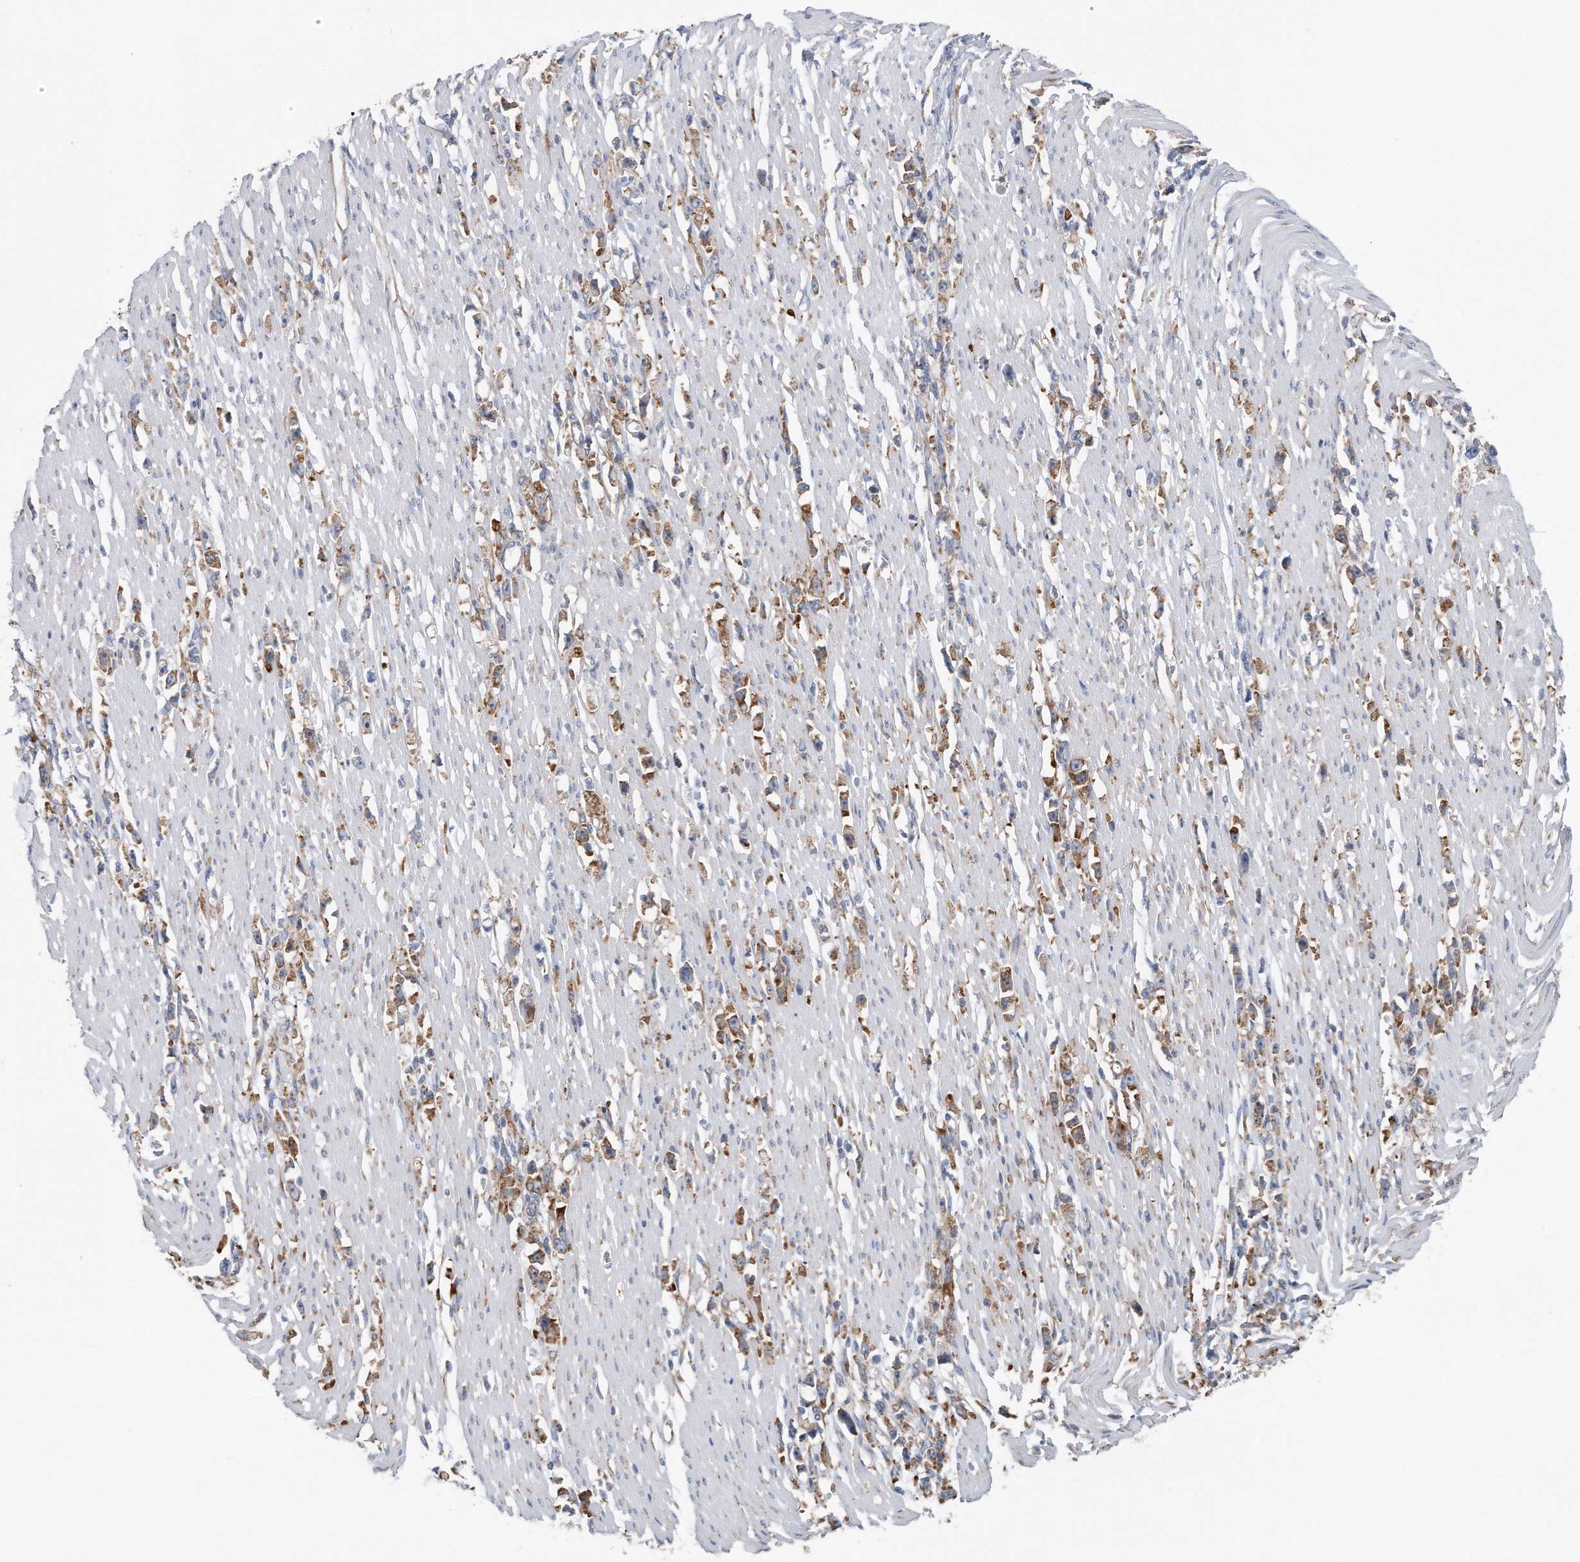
{"staining": {"intensity": "moderate", "quantity": ">75%", "location": "cytoplasmic/membranous"}, "tissue": "stomach cancer", "cell_type": "Tumor cells", "image_type": "cancer", "snomed": [{"axis": "morphology", "description": "Adenocarcinoma, NOS"}, {"axis": "topography", "description": "Stomach"}], "caption": "Moderate cytoplasmic/membranous expression for a protein is present in approximately >75% of tumor cells of stomach cancer using immunohistochemistry.", "gene": "RPL26L1", "patient": {"sex": "female", "age": 59}}